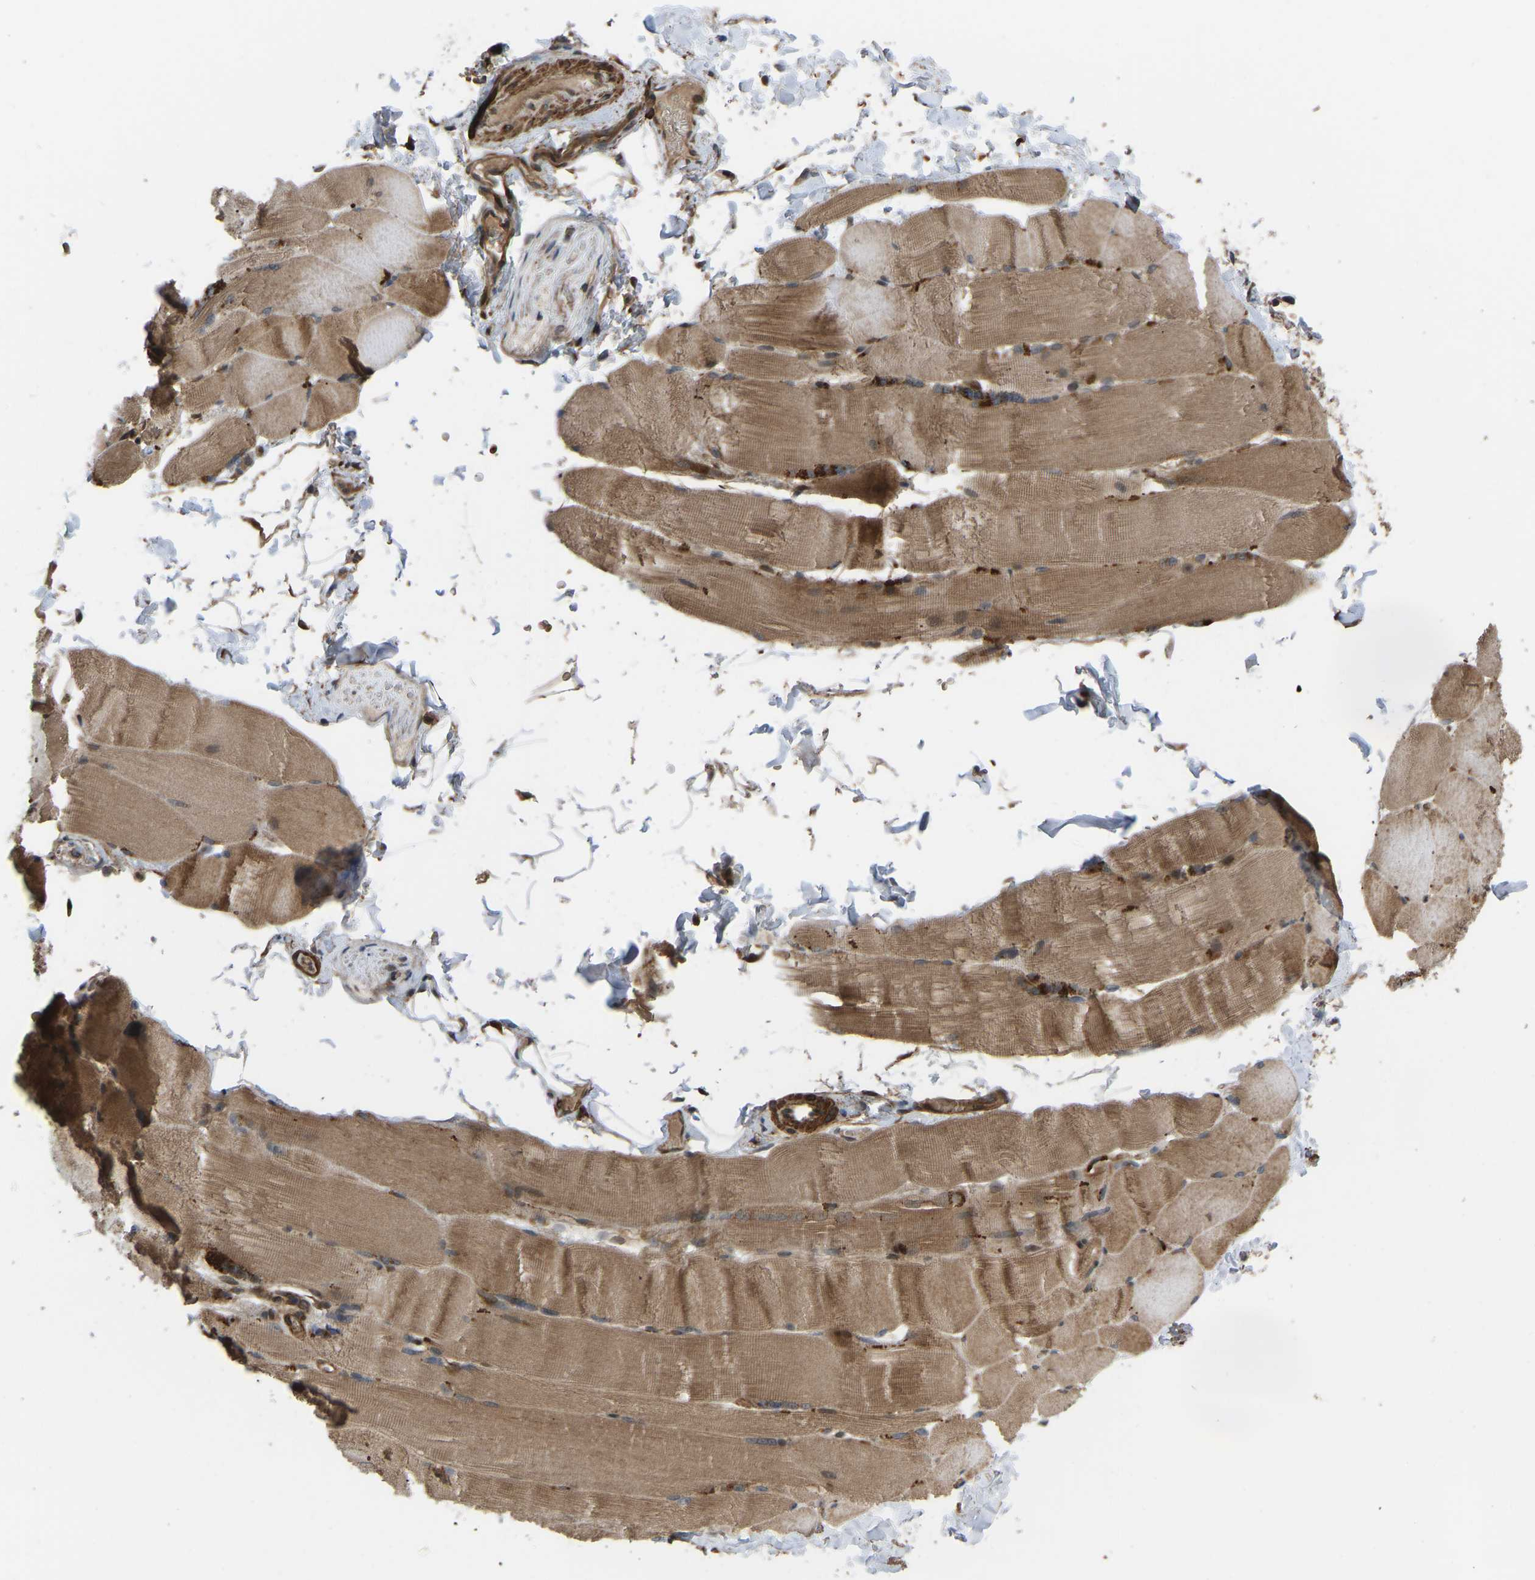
{"staining": {"intensity": "moderate", "quantity": ">75%", "location": "cytoplasmic/membranous"}, "tissue": "skeletal muscle", "cell_type": "Myocytes", "image_type": "normal", "snomed": [{"axis": "morphology", "description": "Normal tissue, NOS"}, {"axis": "topography", "description": "Skin"}, {"axis": "topography", "description": "Skeletal muscle"}], "caption": "Protein analysis of normal skeletal muscle reveals moderate cytoplasmic/membranous staining in about >75% of myocytes.", "gene": "CYP7B1", "patient": {"sex": "male", "age": 83}}